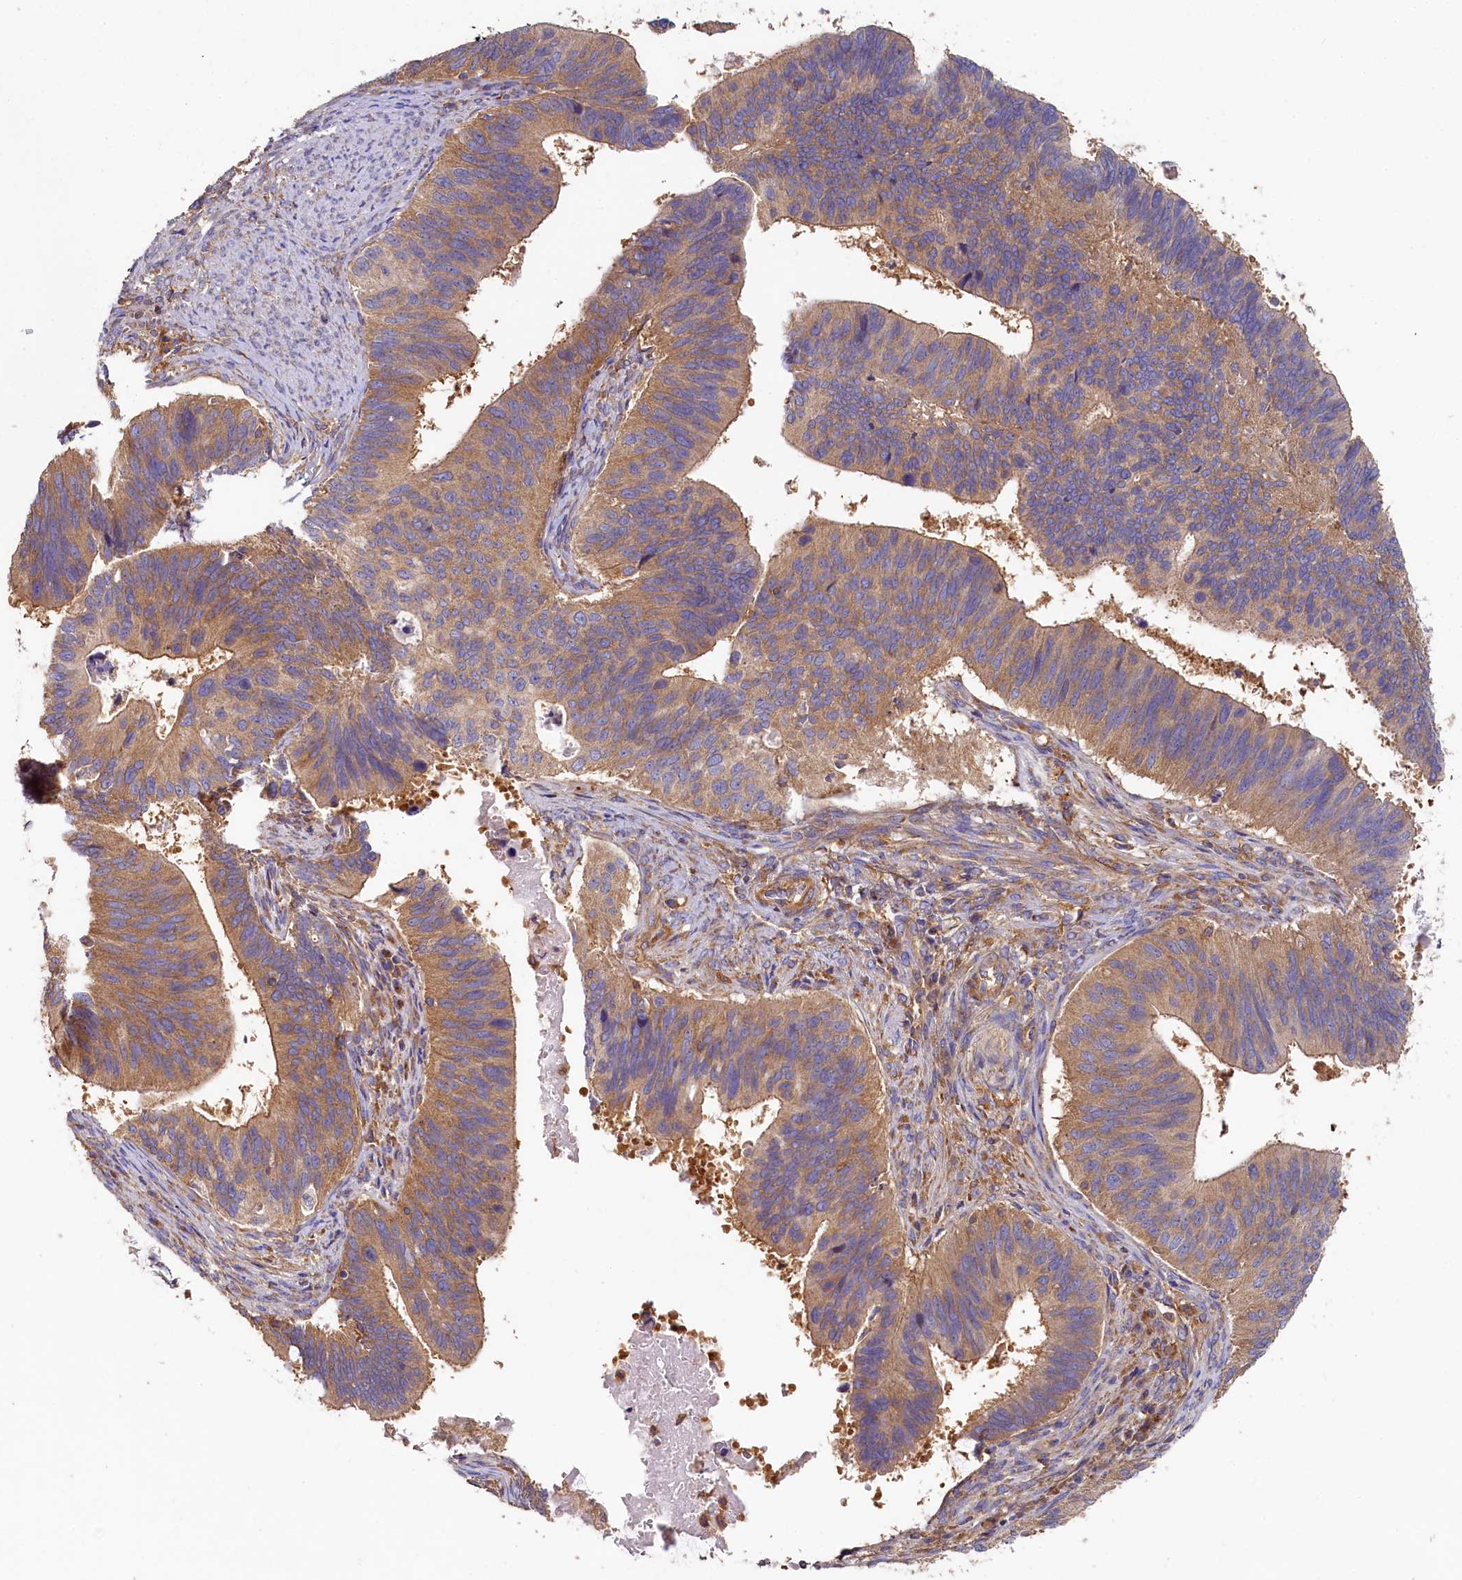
{"staining": {"intensity": "moderate", "quantity": "25%-75%", "location": "cytoplasmic/membranous"}, "tissue": "cervical cancer", "cell_type": "Tumor cells", "image_type": "cancer", "snomed": [{"axis": "morphology", "description": "Adenocarcinoma, NOS"}, {"axis": "topography", "description": "Cervix"}], "caption": "Cervical cancer (adenocarcinoma) stained with DAB (3,3'-diaminobenzidine) immunohistochemistry demonstrates medium levels of moderate cytoplasmic/membranous positivity in approximately 25%-75% of tumor cells.", "gene": "PPIP5K1", "patient": {"sex": "female", "age": 42}}